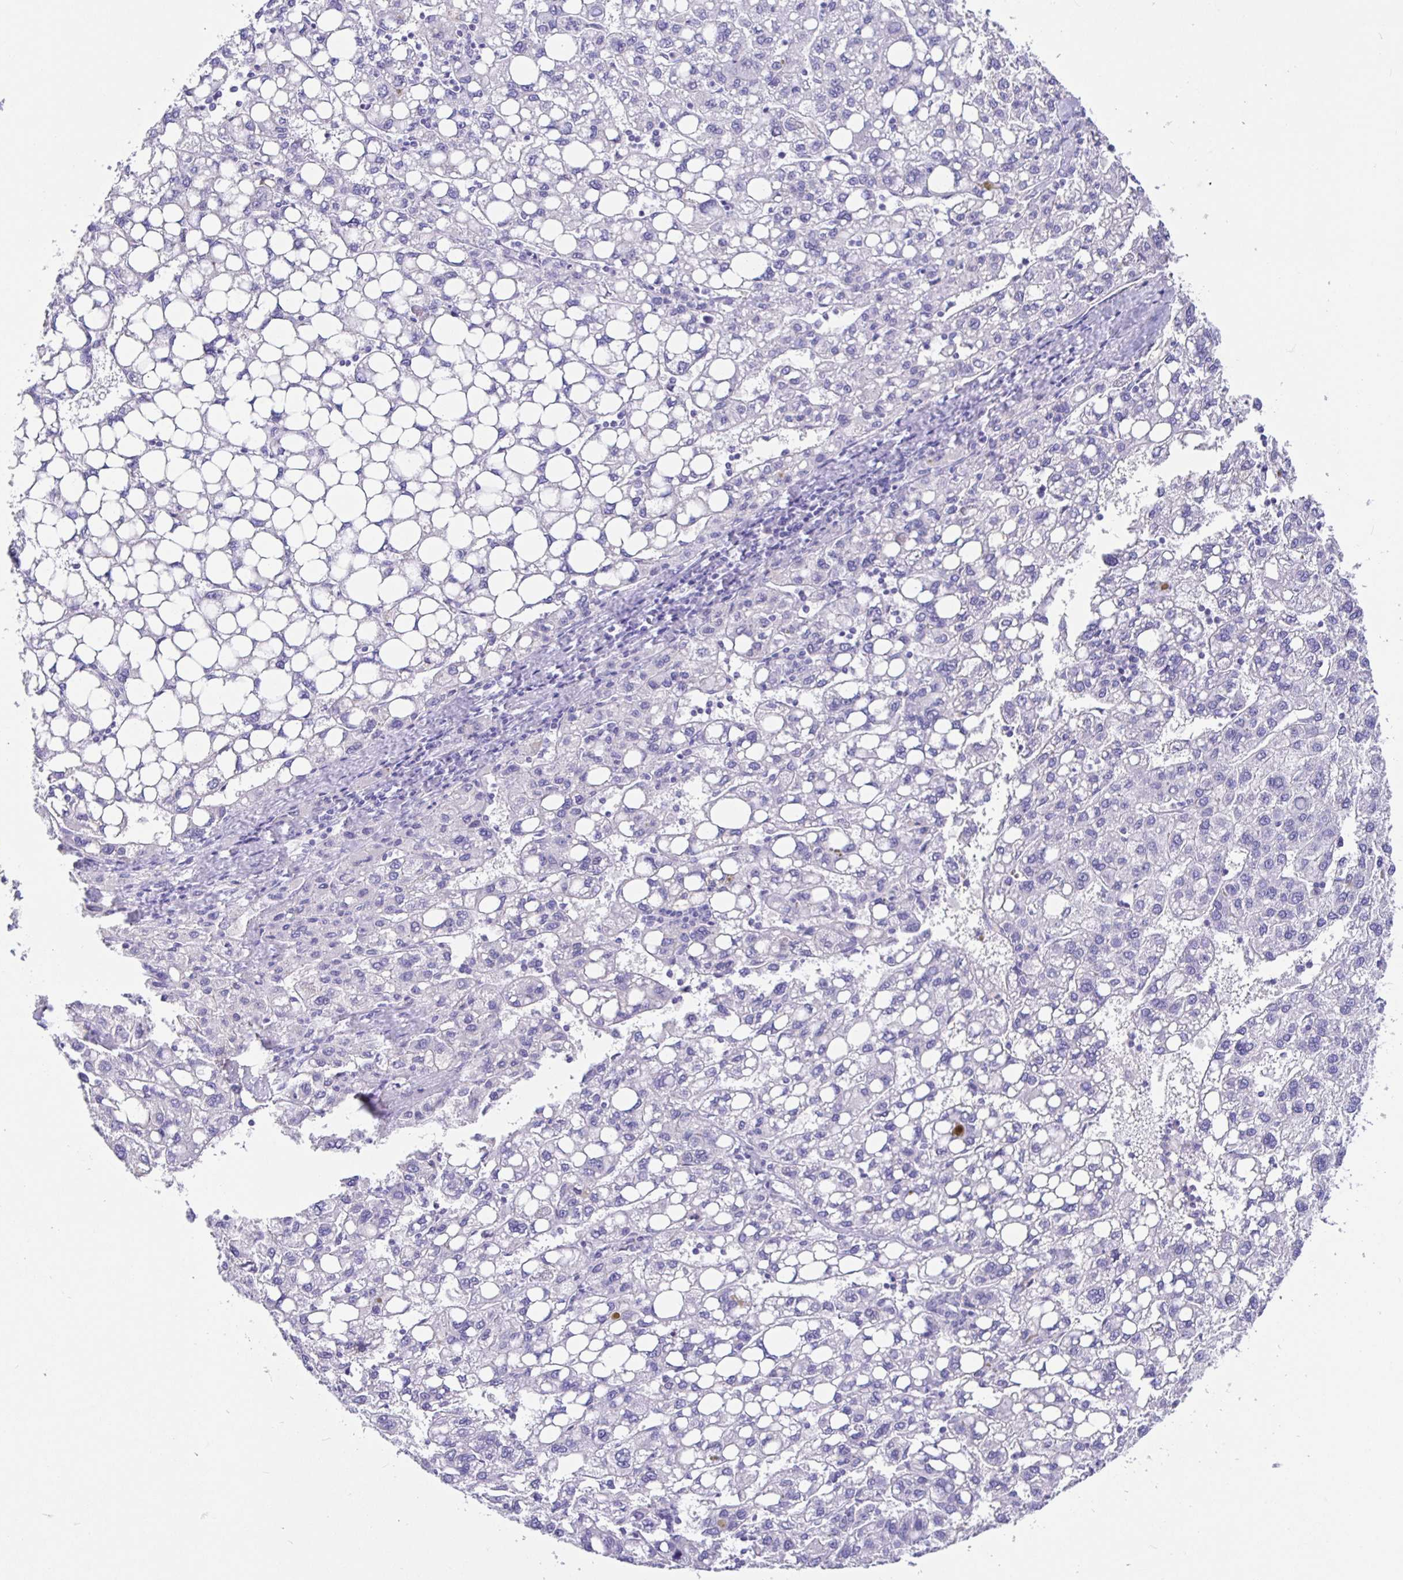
{"staining": {"intensity": "negative", "quantity": "none", "location": "none"}, "tissue": "liver cancer", "cell_type": "Tumor cells", "image_type": "cancer", "snomed": [{"axis": "morphology", "description": "Carcinoma, Hepatocellular, NOS"}, {"axis": "topography", "description": "Liver"}], "caption": "The IHC image has no significant staining in tumor cells of liver cancer (hepatocellular carcinoma) tissue.", "gene": "PRAMEF19", "patient": {"sex": "female", "age": 82}}